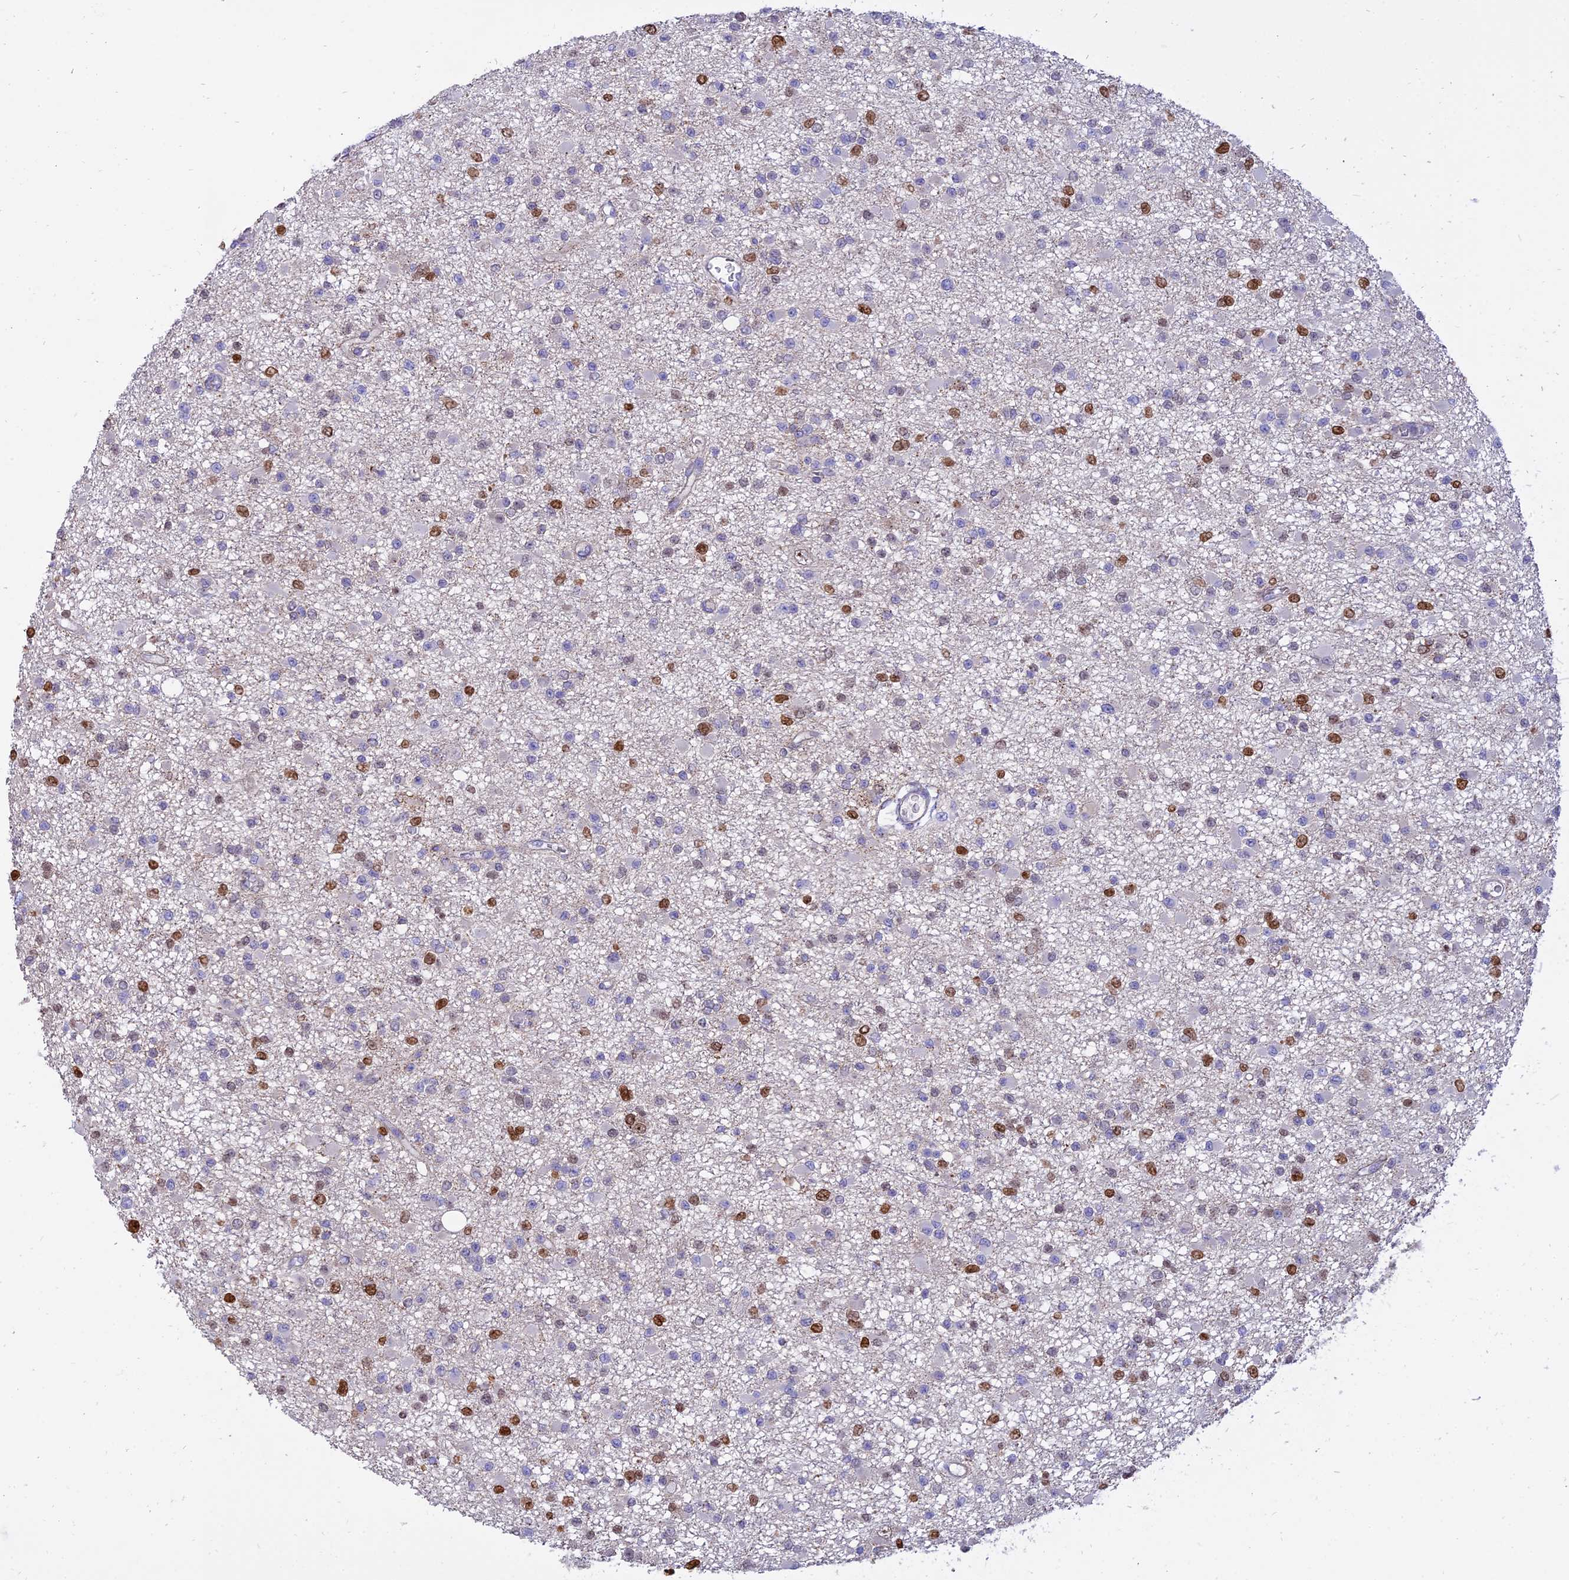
{"staining": {"intensity": "strong", "quantity": "<25%", "location": "nuclear"}, "tissue": "glioma", "cell_type": "Tumor cells", "image_type": "cancer", "snomed": [{"axis": "morphology", "description": "Glioma, malignant, Low grade"}, {"axis": "topography", "description": "Brain"}], "caption": "The image shows staining of glioma, revealing strong nuclear protein positivity (brown color) within tumor cells. (brown staining indicates protein expression, while blue staining denotes nuclei).", "gene": "CENPV", "patient": {"sex": "female", "age": 22}}